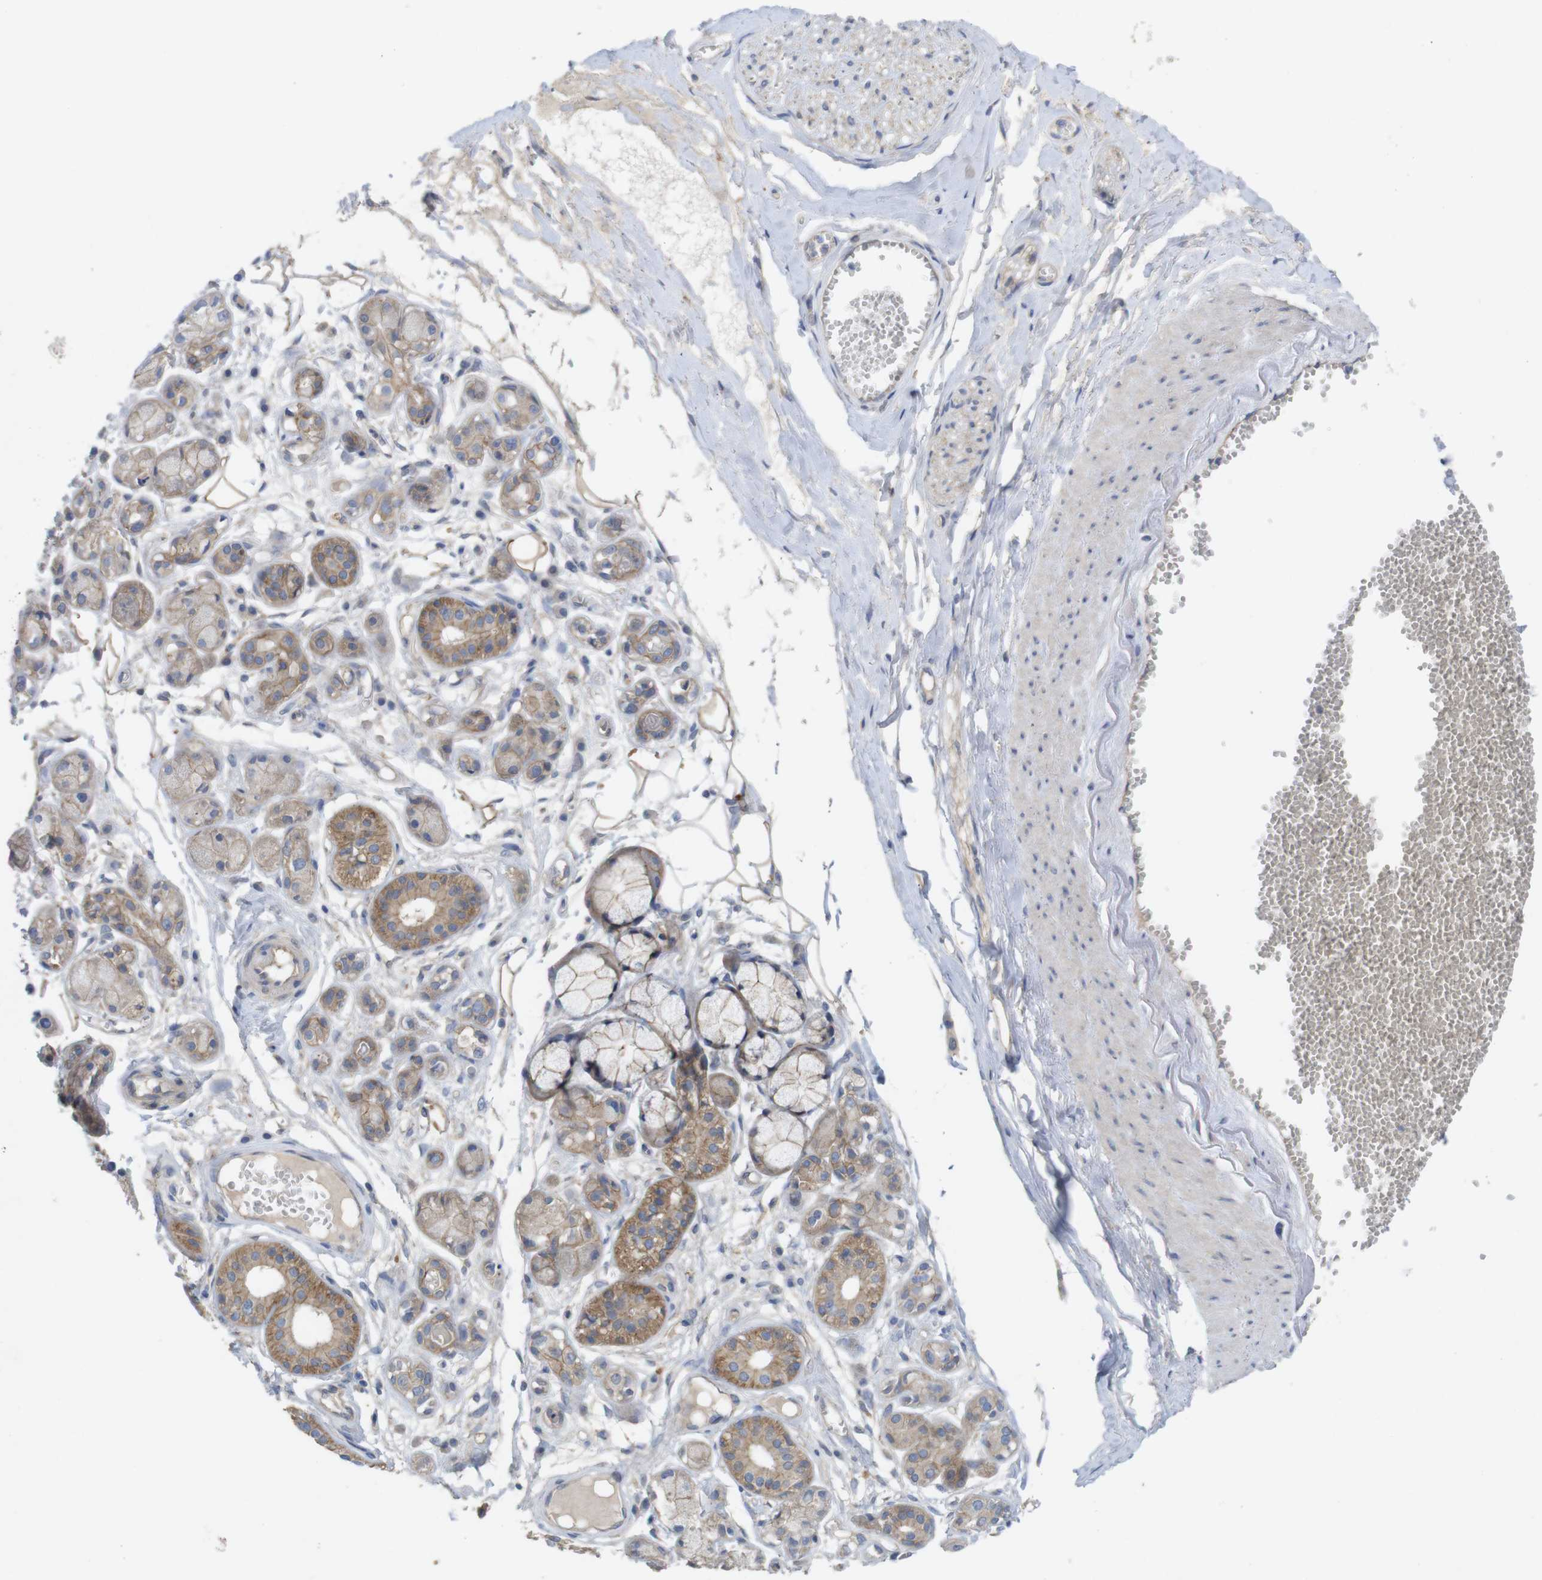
{"staining": {"intensity": "moderate", "quantity": ">75%", "location": "cytoplasmic/membranous"}, "tissue": "adipose tissue", "cell_type": "Adipocytes", "image_type": "normal", "snomed": [{"axis": "morphology", "description": "Normal tissue, NOS"}, {"axis": "morphology", "description": "Inflammation, NOS"}, {"axis": "topography", "description": "Salivary gland"}, {"axis": "topography", "description": "Peripheral nerve tissue"}], "caption": "Protein analysis of normal adipose tissue shows moderate cytoplasmic/membranous staining in approximately >75% of adipocytes.", "gene": "KIDINS220", "patient": {"sex": "female", "age": 75}}